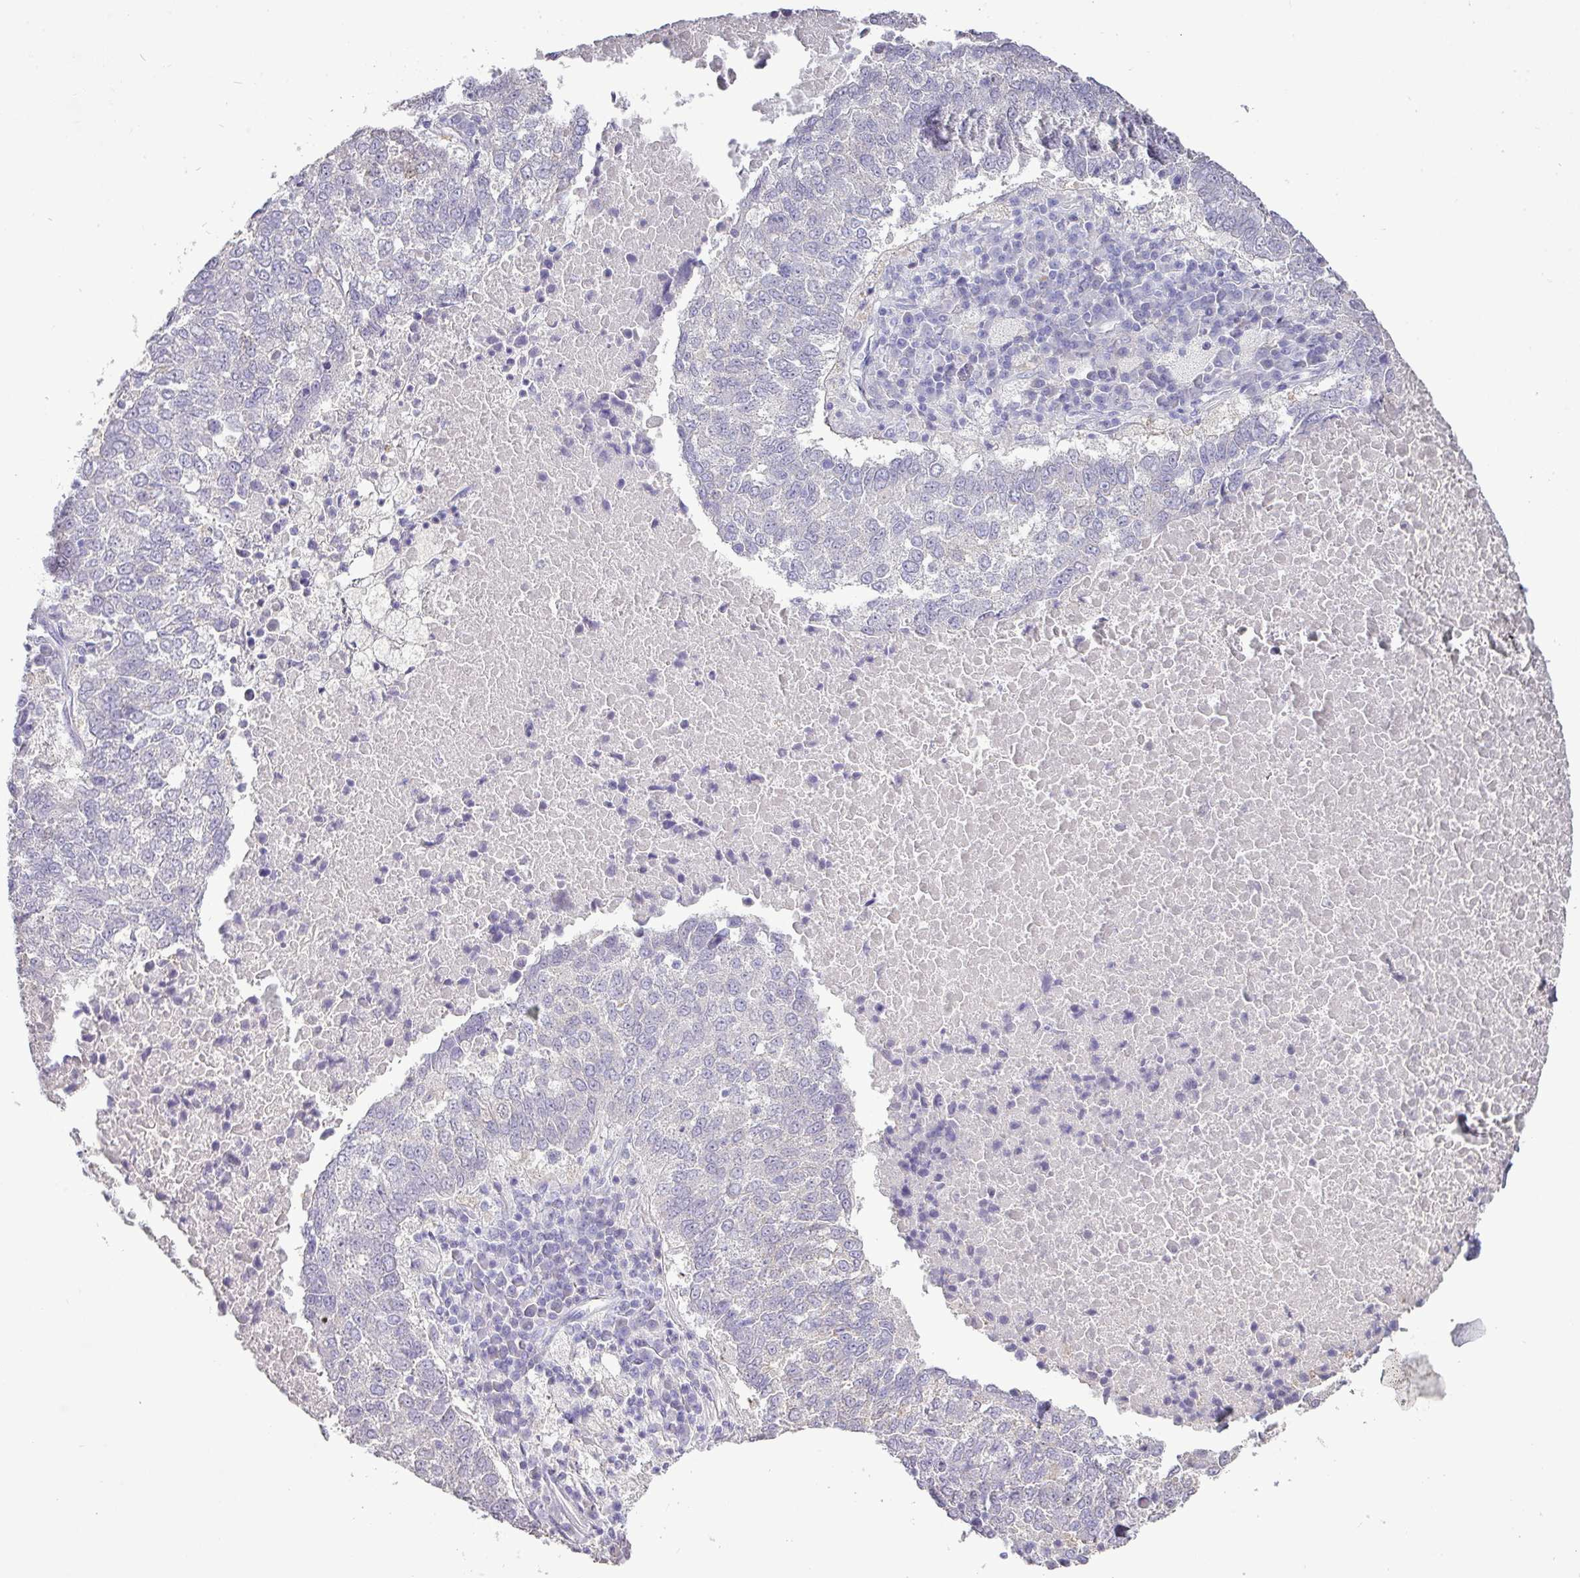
{"staining": {"intensity": "negative", "quantity": "none", "location": "none"}, "tissue": "lung cancer", "cell_type": "Tumor cells", "image_type": "cancer", "snomed": [{"axis": "morphology", "description": "Squamous cell carcinoma, NOS"}, {"axis": "topography", "description": "Lung"}], "caption": "The micrograph displays no staining of tumor cells in lung cancer (squamous cell carcinoma). The staining is performed using DAB (3,3'-diaminobenzidine) brown chromogen with nuclei counter-stained in using hematoxylin.", "gene": "GSTA3", "patient": {"sex": "male", "age": 73}}